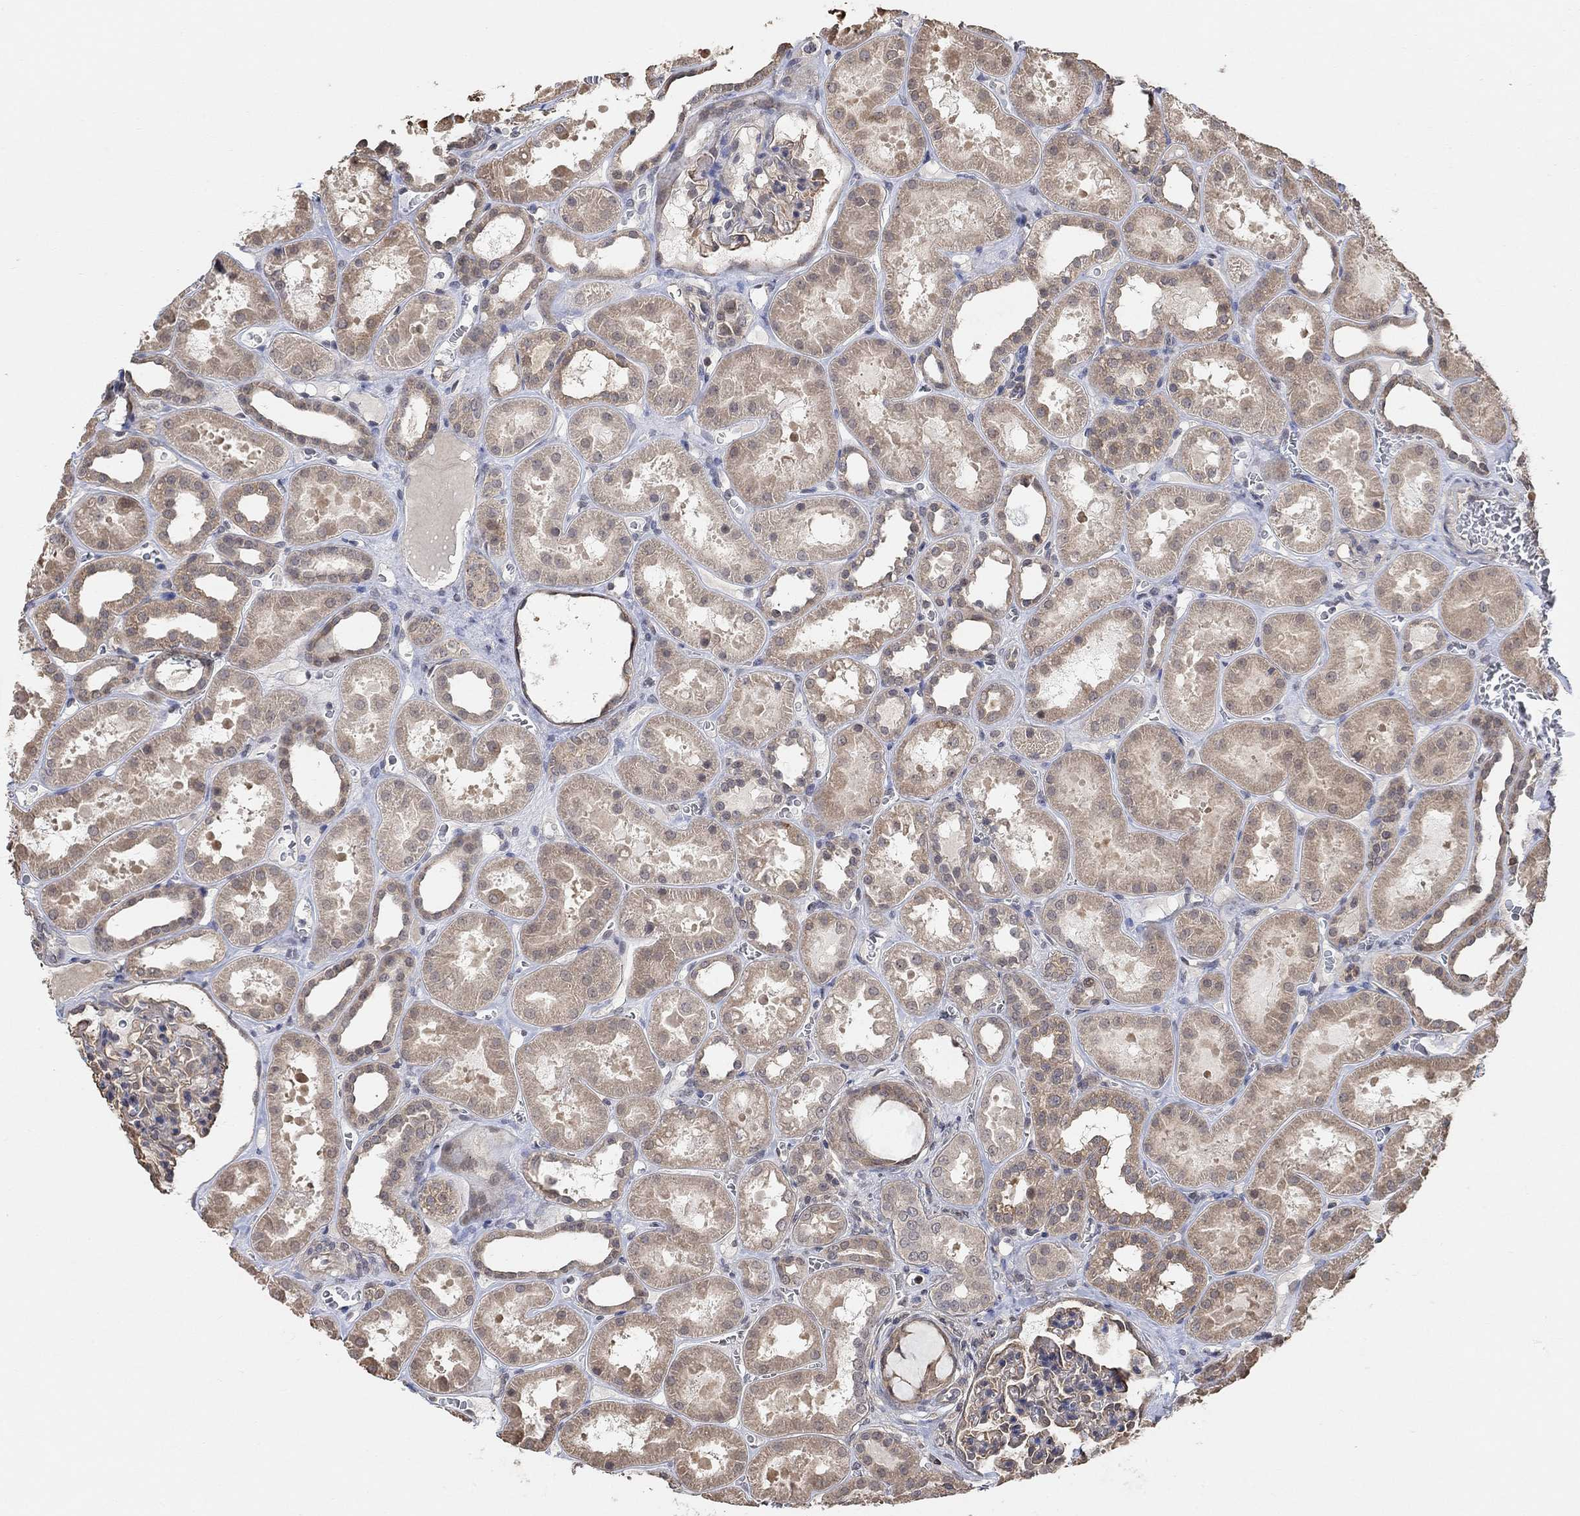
{"staining": {"intensity": "moderate", "quantity": "<25%", "location": "cytoplasmic/membranous"}, "tissue": "kidney", "cell_type": "Cells in glomeruli", "image_type": "normal", "snomed": [{"axis": "morphology", "description": "Normal tissue, NOS"}, {"axis": "topography", "description": "Kidney"}], "caption": "Immunohistochemistry staining of normal kidney, which exhibits low levels of moderate cytoplasmic/membranous staining in about <25% of cells in glomeruli indicating moderate cytoplasmic/membranous protein staining. The staining was performed using DAB (brown) for protein detection and nuclei were counterstained in hematoxylin (blue).", "gene": "UNC5B", "patient": {"sex": "female", "age": 41}}